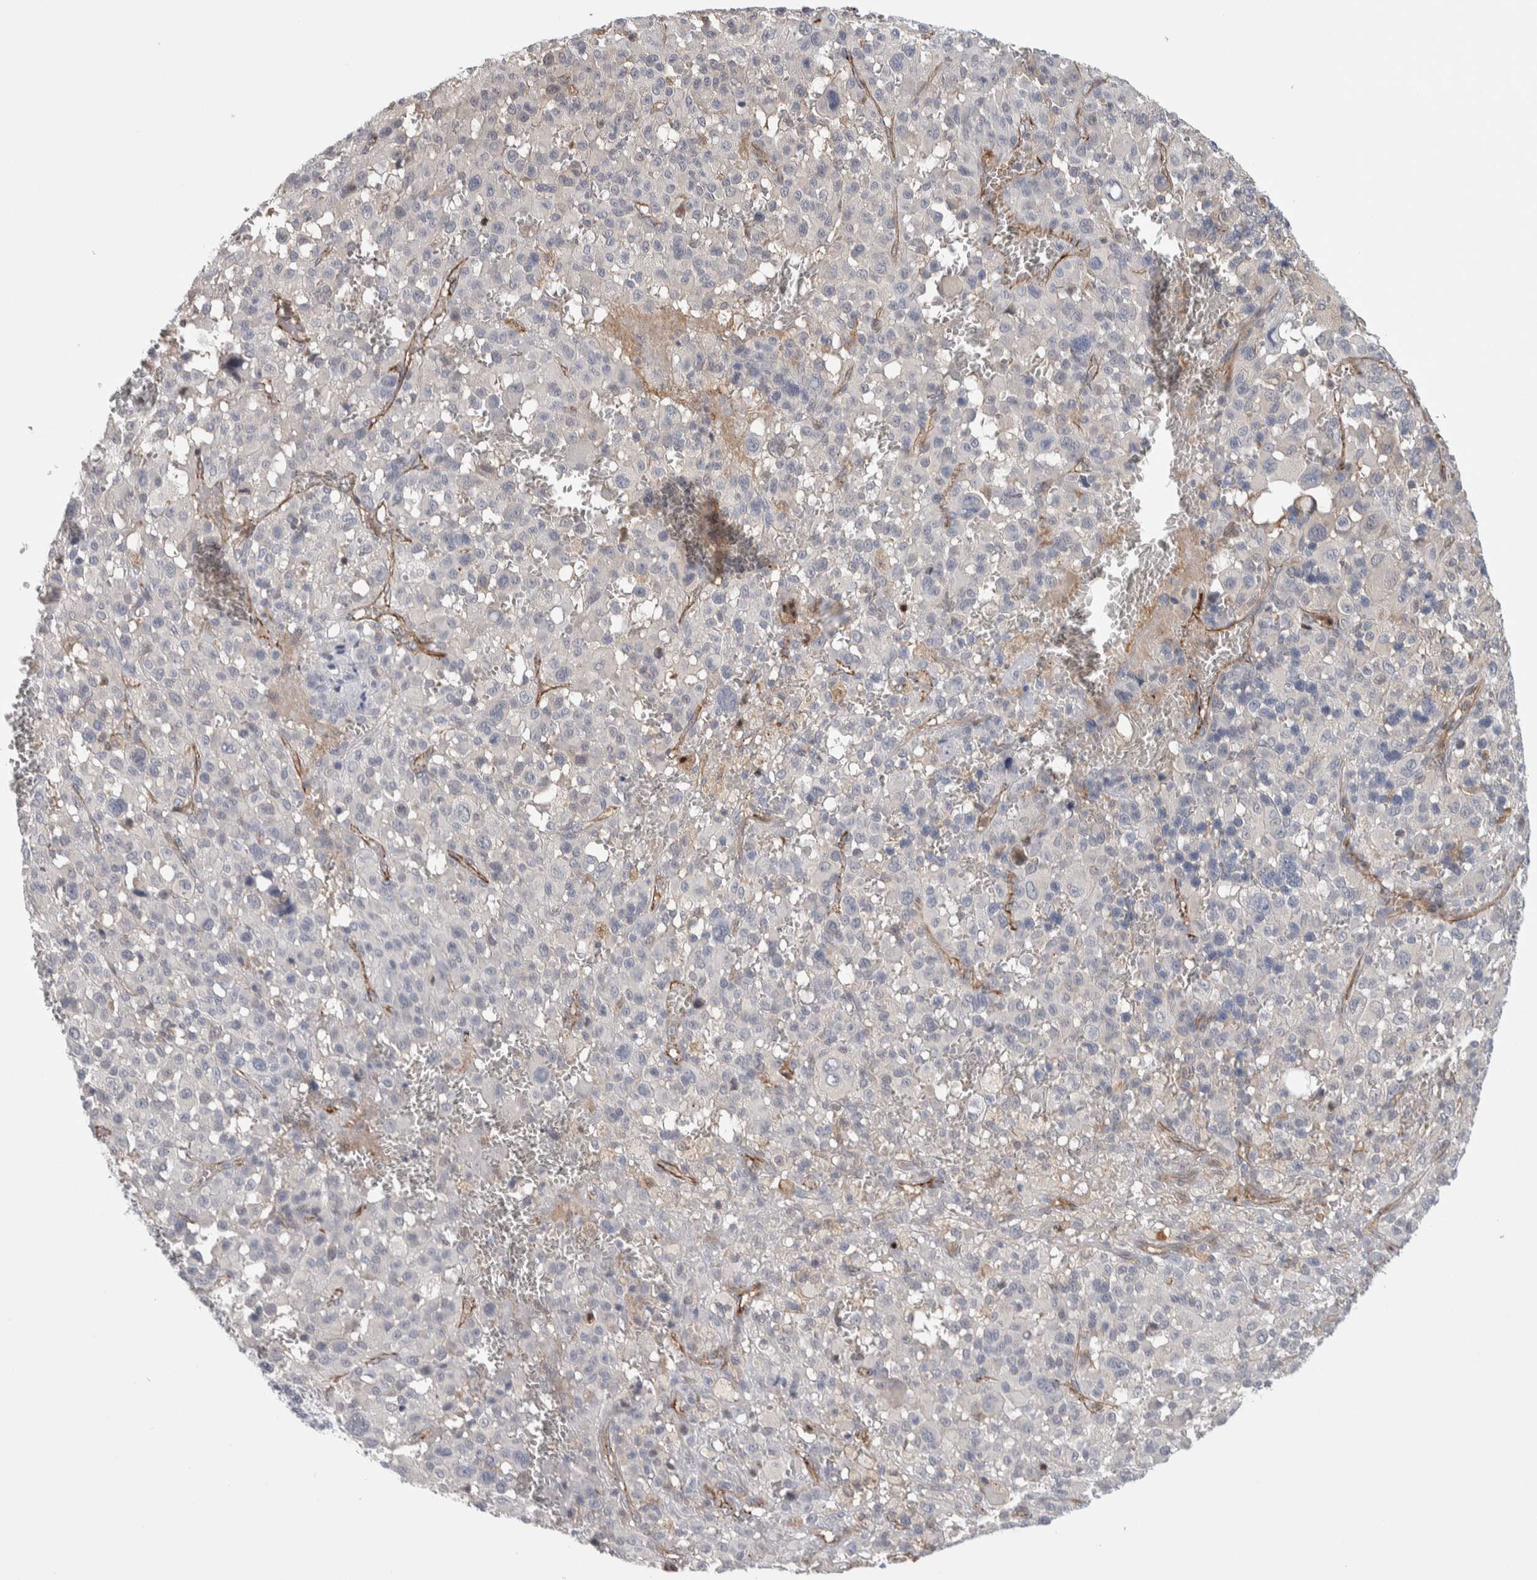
{"staining": {"intensity": "negative", "quantity": "none", "location": "none"}, "tissue": "melanoma", "cell_type": "Tumor cells", "image_type": "cancer", "snomed": [{"axis": "morphology", "description": "Malignant melanoma, Metastatic site"}, {"axis": "topography", "description": "Skin"}], "caption": "Immunohistochemical staining of human malignant melanoma (metastatic site) demonstrates no significant expression in tumor cells.", "gene": "ZNF862", "patient": {"sex": "female", "age": 74}}